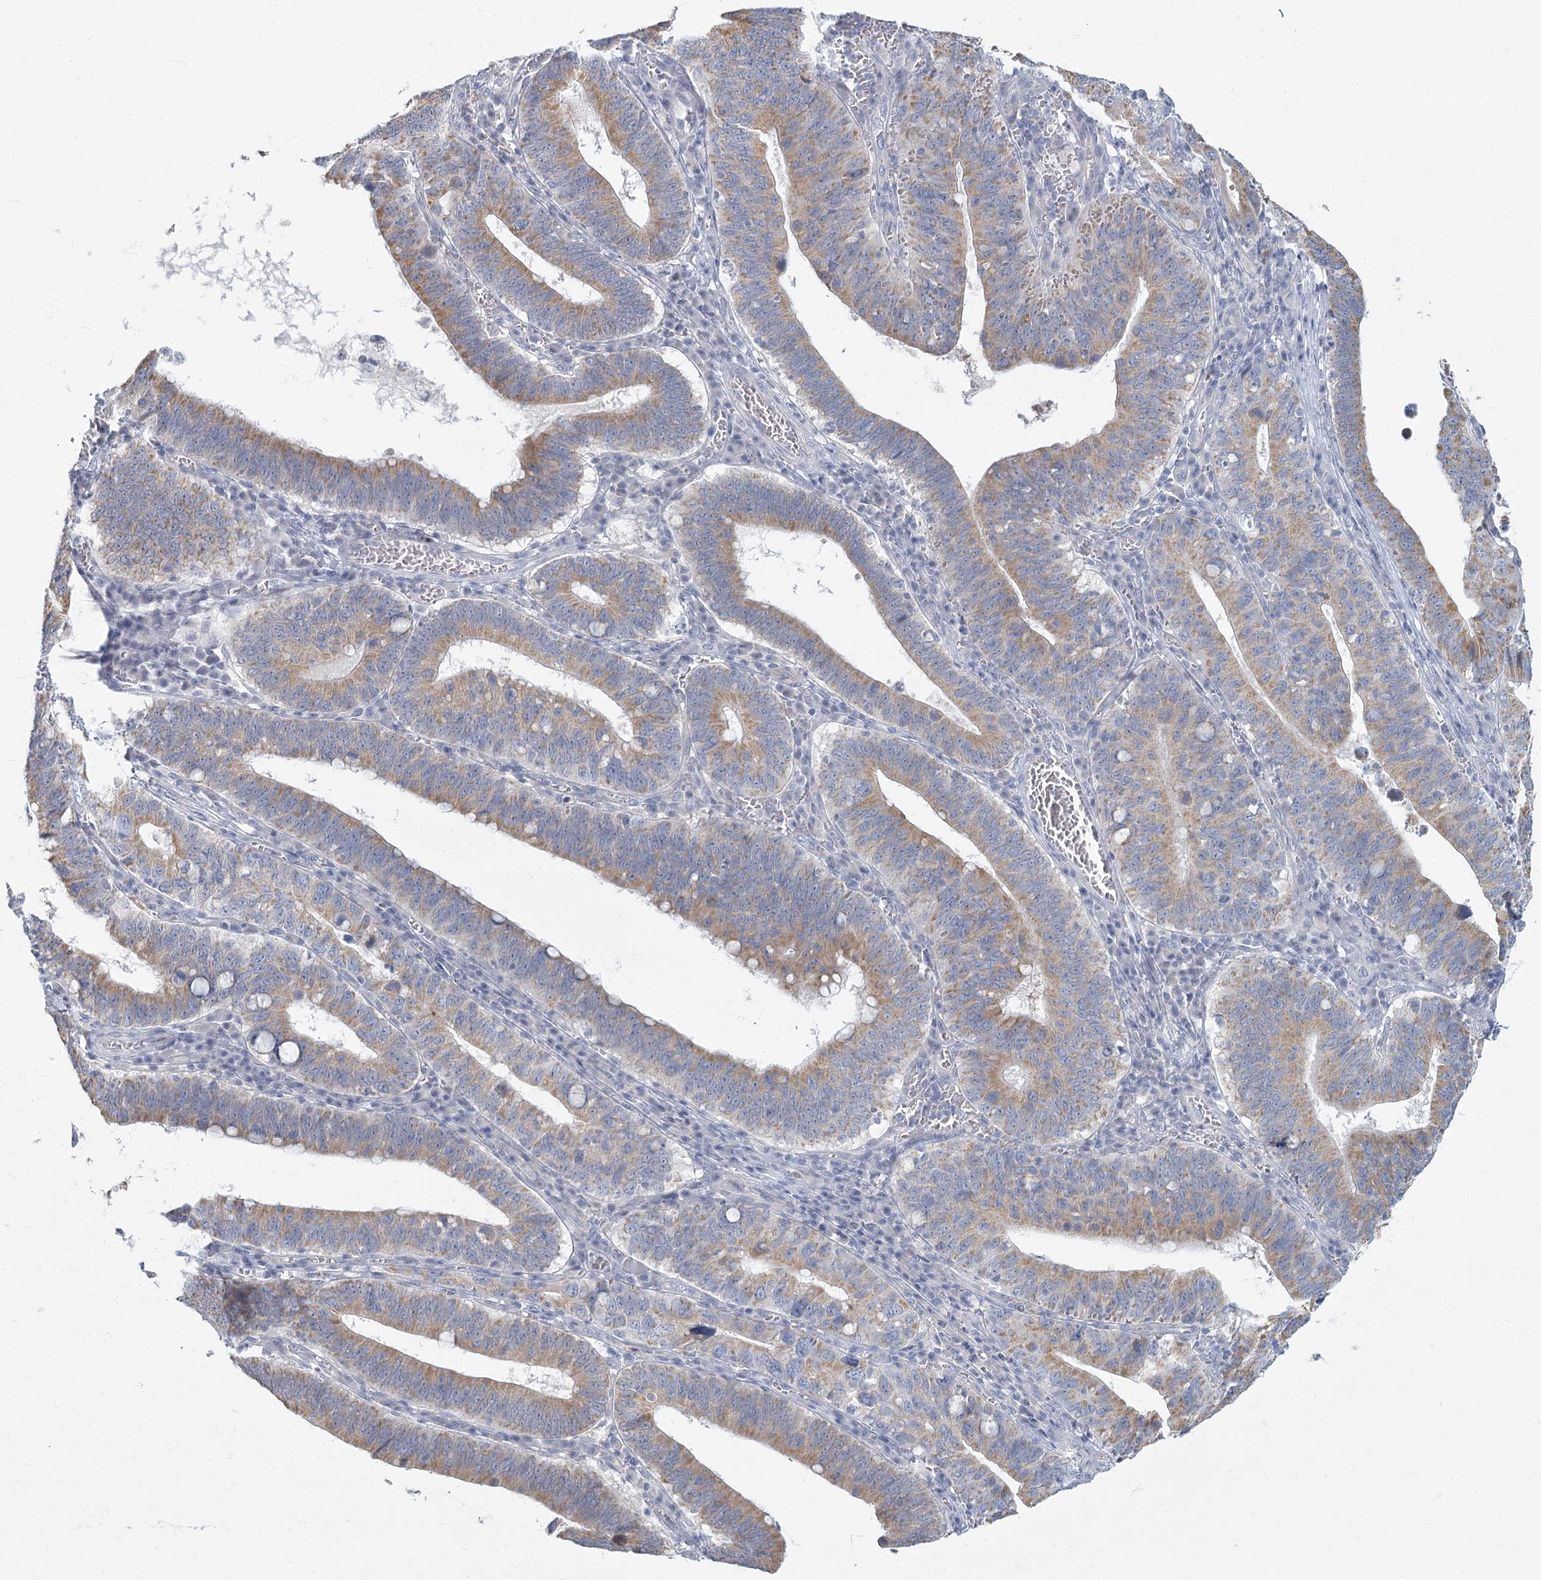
{"staining": {"intensity": "moderate", "quantity": ">75%", "location": "cytoplasmic/membranous"}, "tissue": "stomach cancer", "cell_type": "Tumor cells", "image_type": "cancer", "snomed": [{"axis": "morphology", "description": "Adenocarcinoma, NOS"}, {"axis": "topography", "description": "Stomach"}, {"axis": "topography", "description": "Gastric cardia"}], "caption": "Moderate cytoplasmic/membranous protein positivity is present in about >75% of tumor cells in stomach cancer (adenocarcinoma). Using DAB (brown) and hematoxylin (blue) stains, captured at high magnification using brightfield microscopy.", "gene": "FAM110C", "patient": {"sex": "male", "age": 59}}